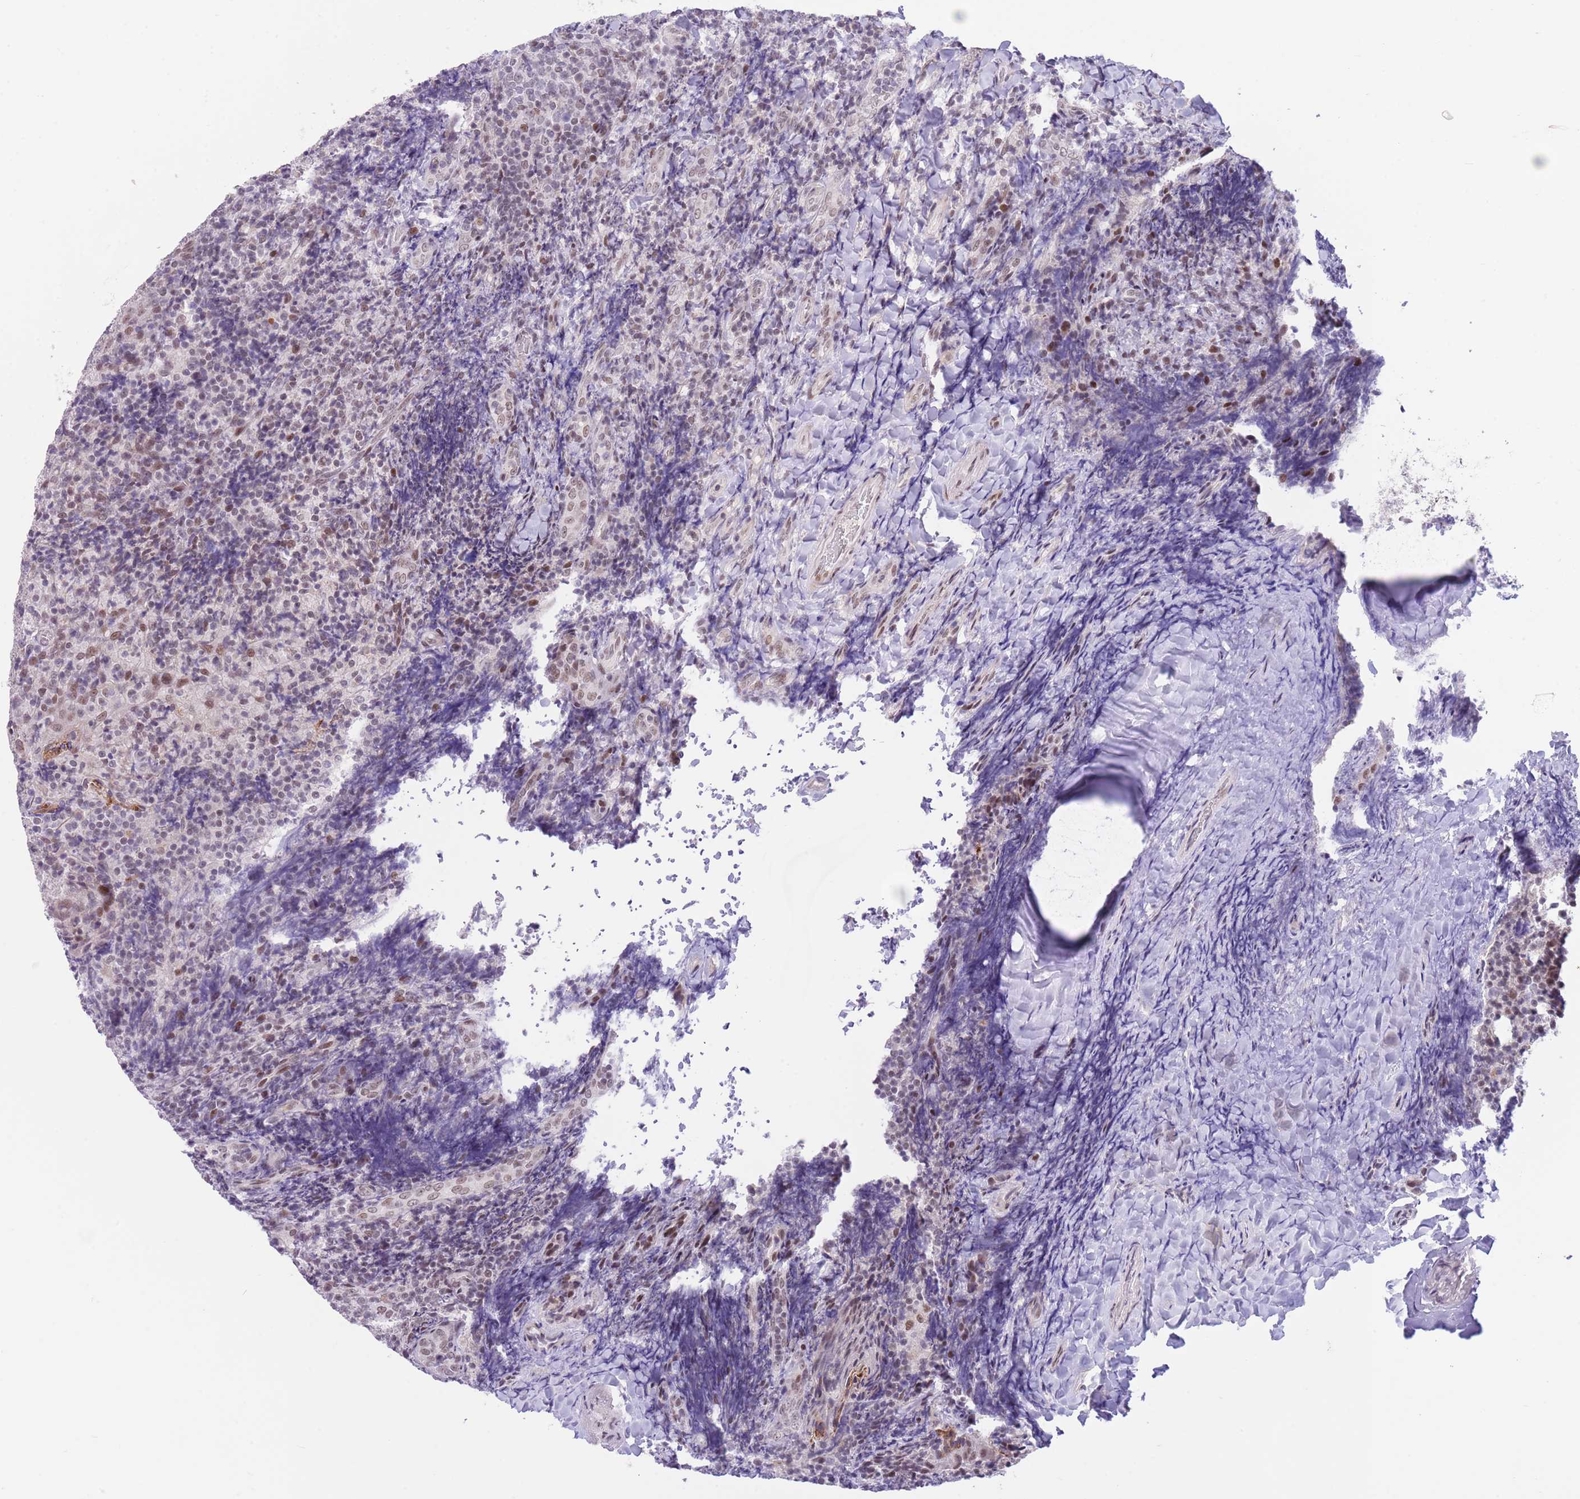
{"staining": {"intensity": "weak", "quantity": "<25%", "location": "nuclear"}, "tissue": "tonsil", "cell_type": "Germinal center cells", "image_type": "normal", "snomed": [{"axis": "morphology", "description": "Normal tissue, NOS"}, {"axis": "topography", "description": "Tonsil"}], "caption": "IHC of normal human tonsil shows no positivity in germinal center cells. (DAB (3,3'-diaminobenzidine) immunohistochemistry (IHC), high magnification).", "gene": "RFX1", "patient": {"sex": "female", "age": 10}}